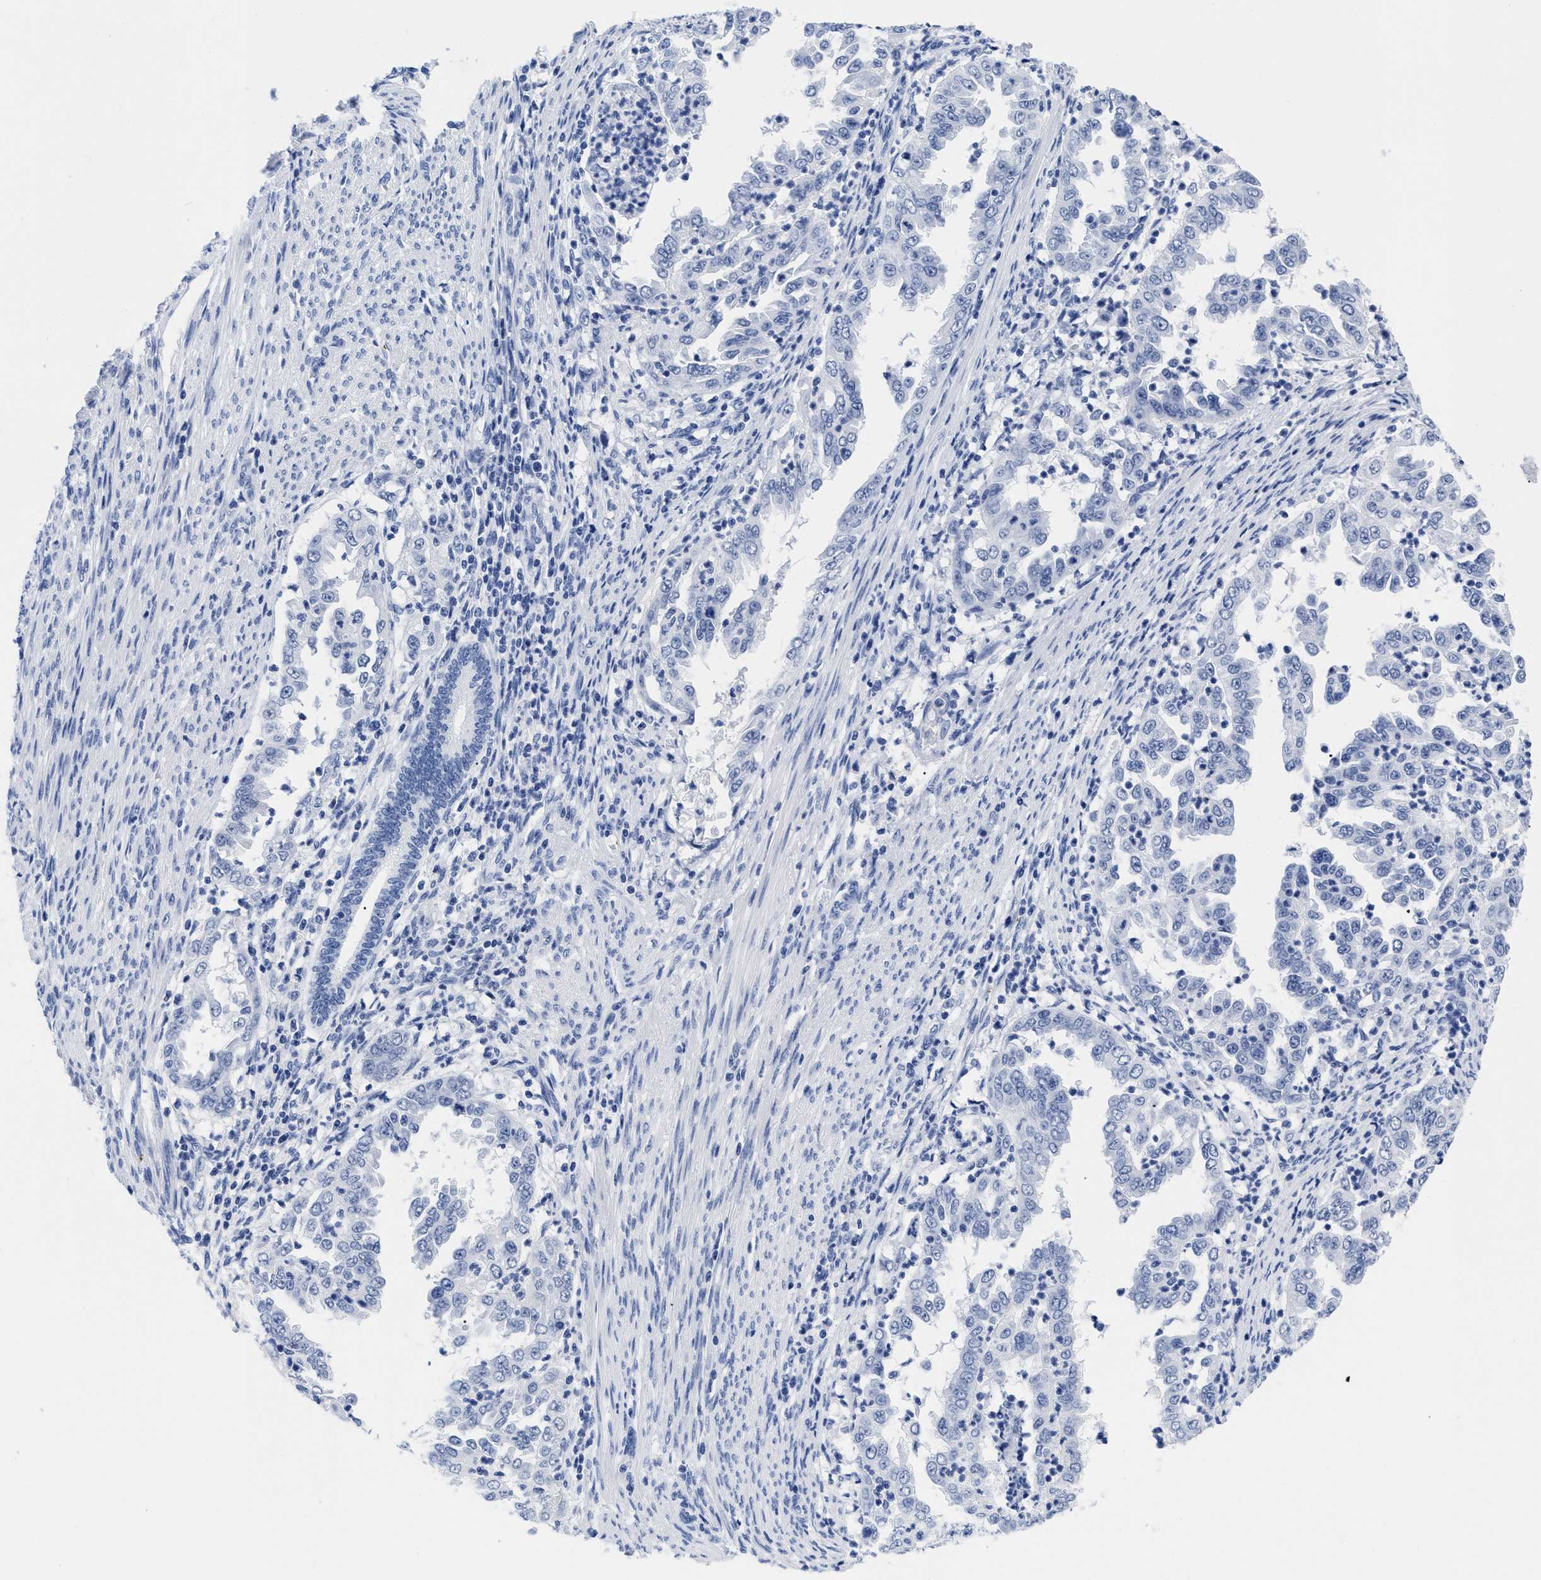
{"staining": {"intensity": "negative", "quantity": "none", "location": "none"}, "tissue": "endometrial cancer", "cell_type": "Tumor cells", "image_type": "cancer", "snomed": [{"axis": "morphology", "description": "Adenocarcinoma, NOS"}, {"axis": "topography", "description": "Endometrium"}], "caption": "Immunohistochemistry of human endometrial cancer (adenocarcinoma) exhibits no staining in tumor cells. (Brightfield microscopy of DAB (3,3'-diaminobenzidine) immunohistochemistry at high magnification).", "gene": "TREML1", "patient": {"sex": "female", "age": 85}}